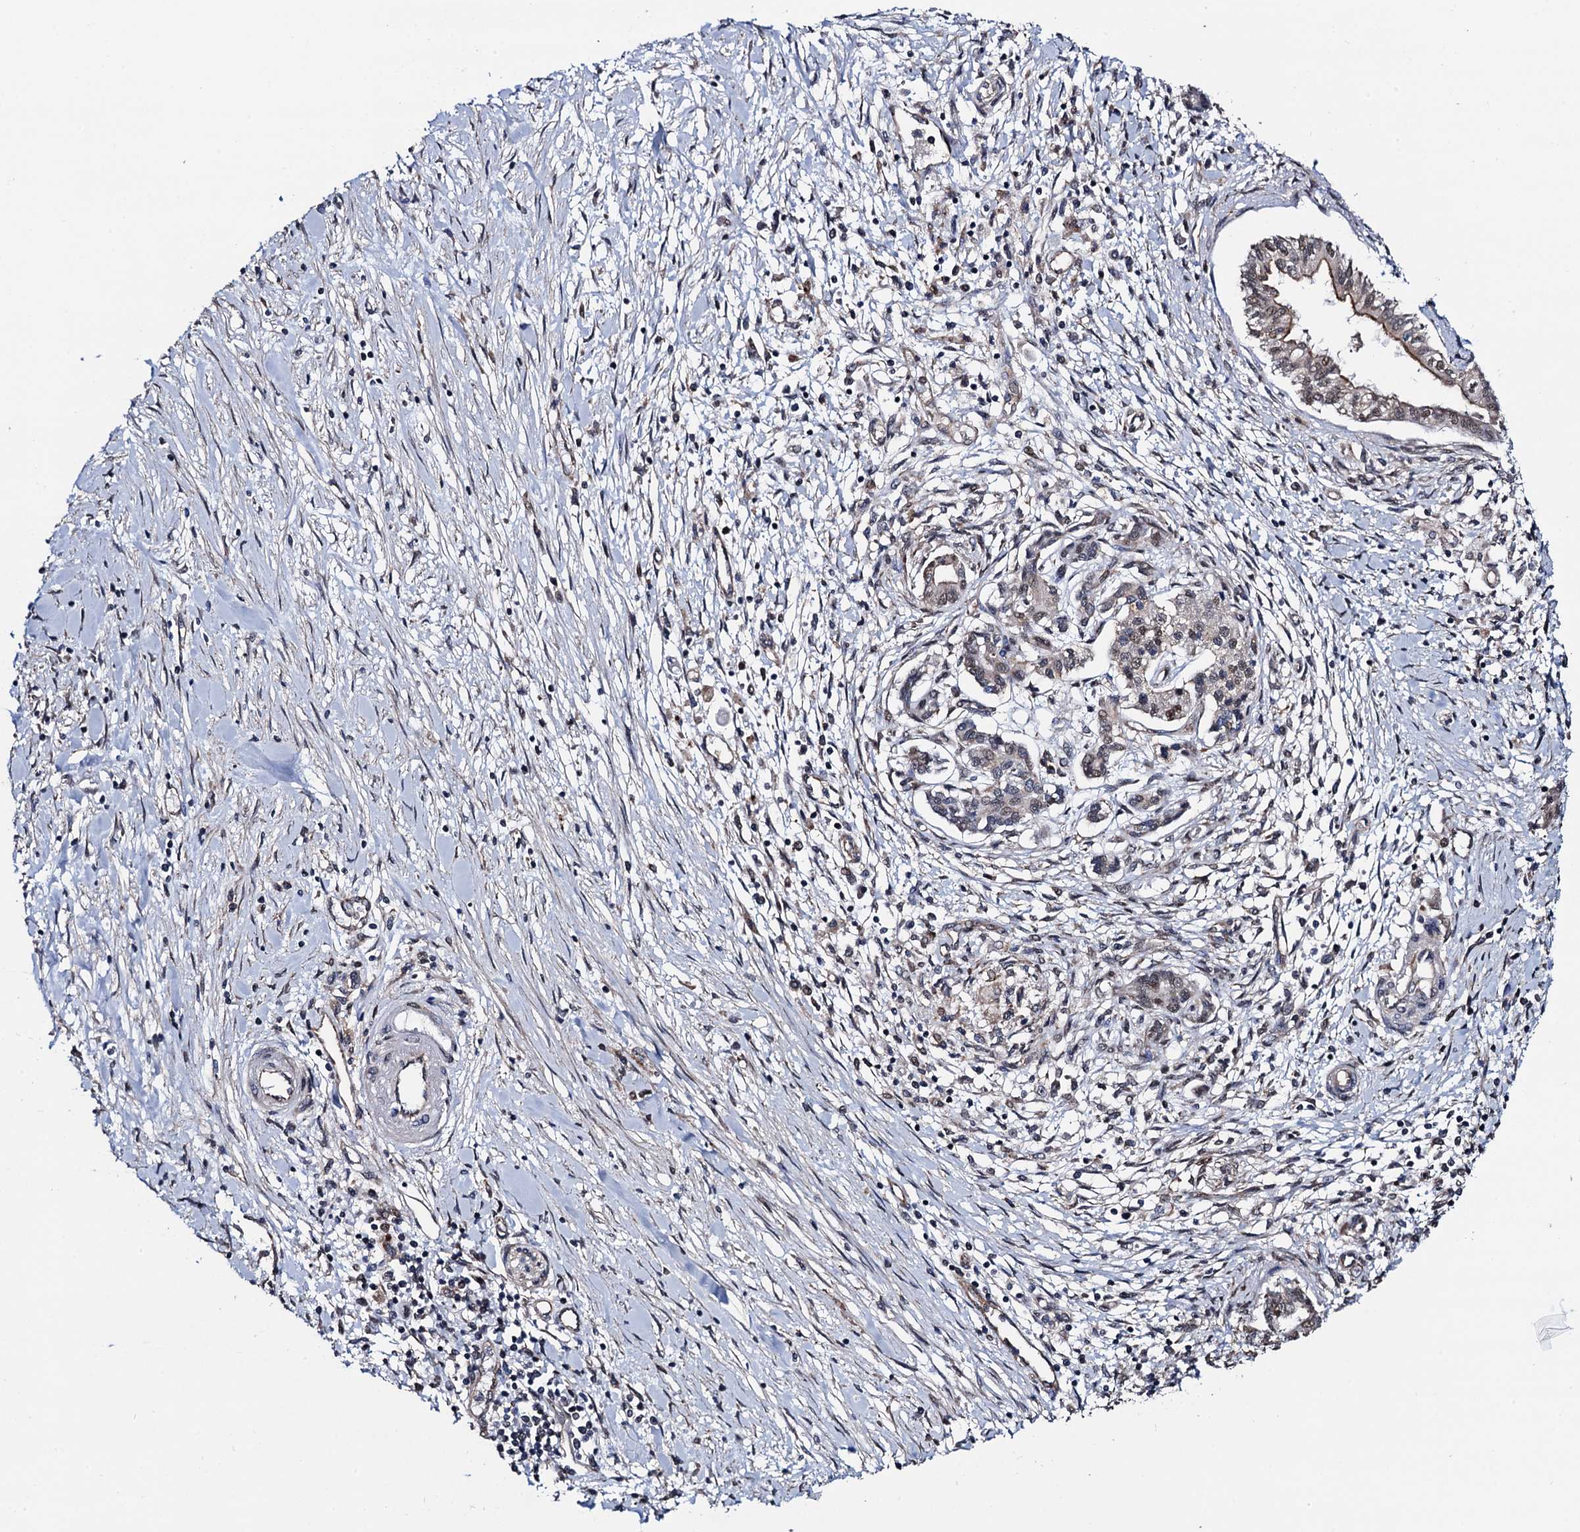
{"staining": {"intensity": "weak", "quantity": ">75%", "location": "cytoplasmic/membranous"}, "tissue": "pancreatic cancer", "cell_type": "Tumor cells", "image_type": "cancer", "snomed": [{"axis": "morphology", "description": "Adenocarcinoma, NOS"}, {"axis": "topography", "description": "Pancreas"}], "caption": "Immunohistochemical staining of human pancreatic adenocarcinoma shows weak cytoplasmic/membranous protein positivity in approximately >75% of tumor cells.", "gene": "PTCD3", "patient": {"sex": "female", "age": 50}}